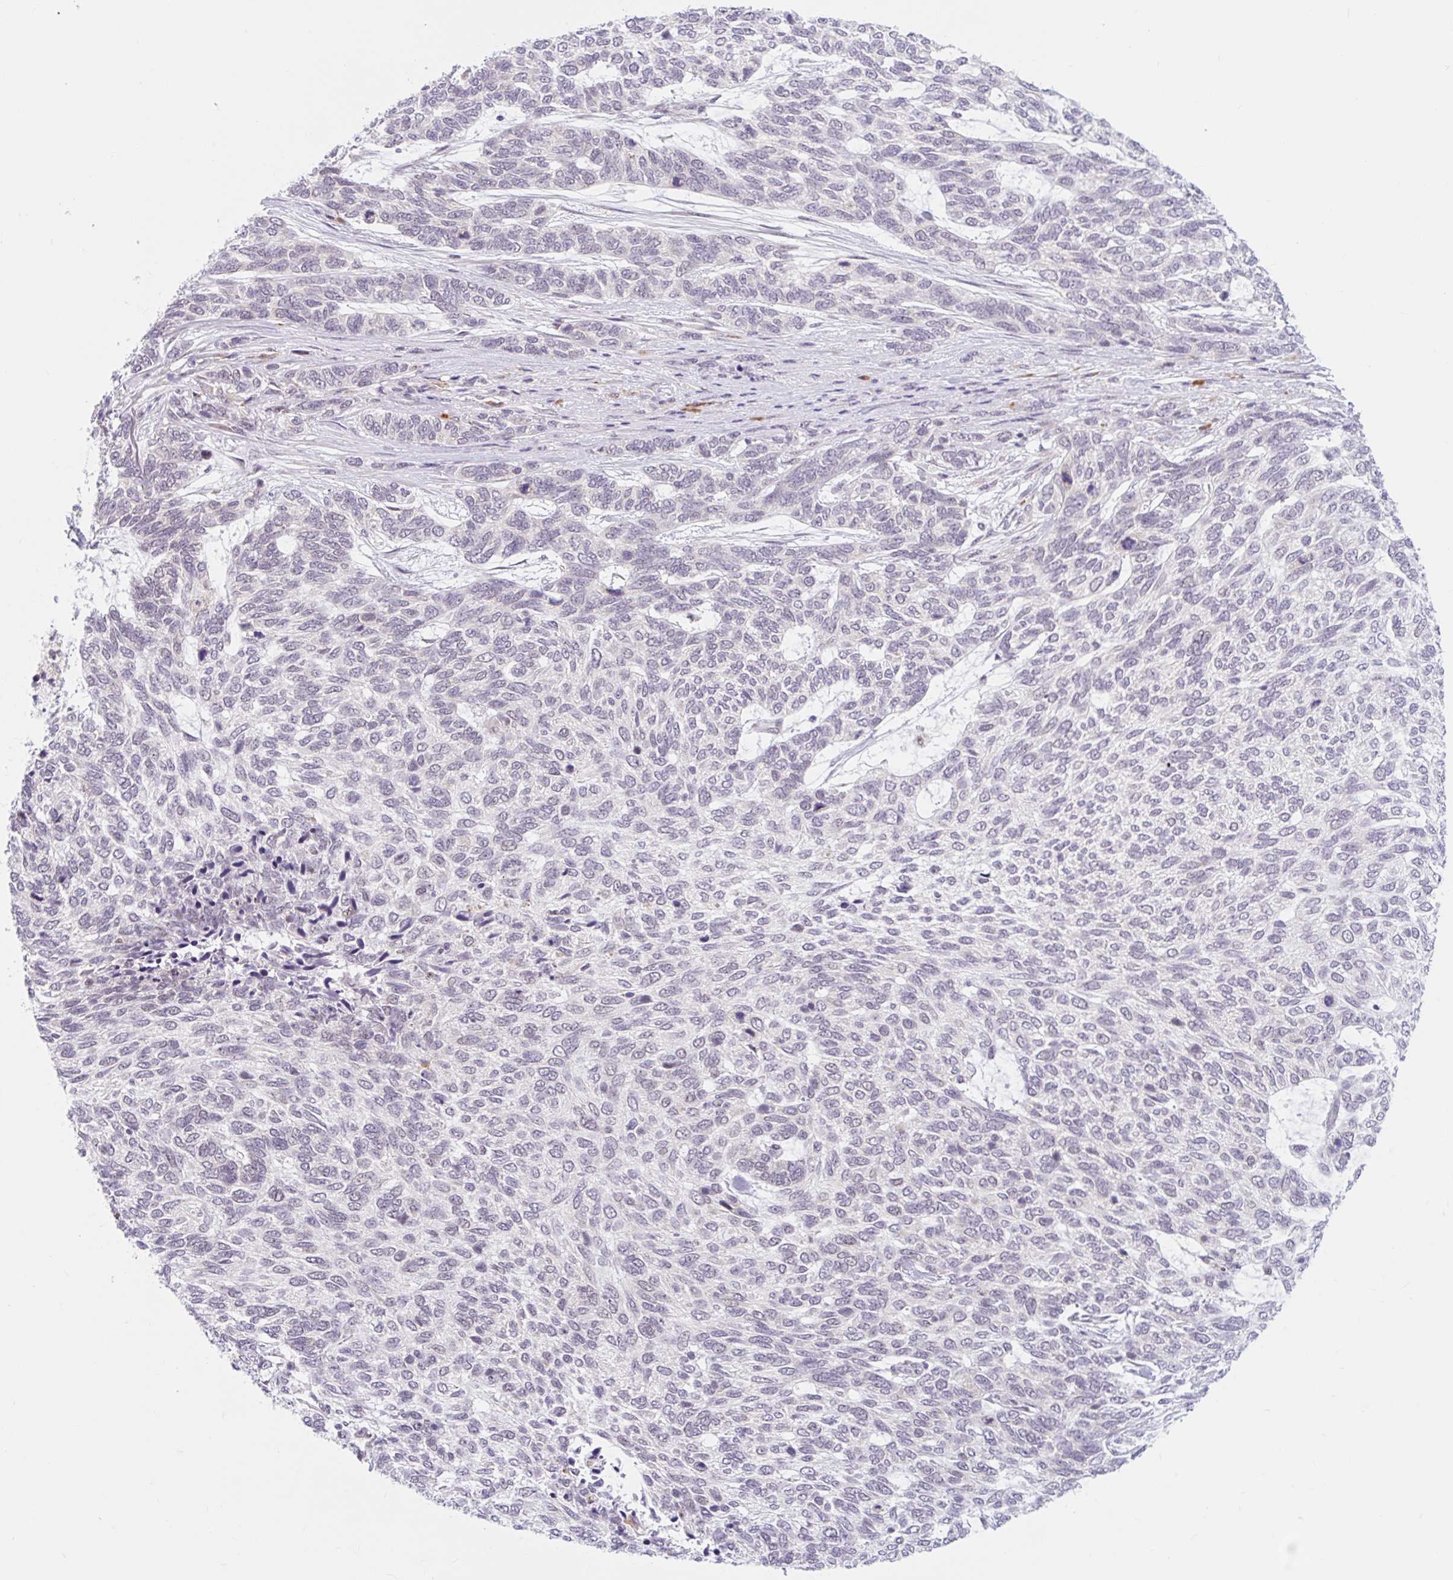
{"staining": {"intensity": "negative", "quantity": "none", "location": "none"}, "tissue": "skin cancer", "cell_type": "Tumor cells", "image_type": "cancer", "snomed": [{"axis": "morphology", "description": "Basal cell carcinoma"}, {"axis": "topography", "description": "Skin"}], "caption": "Immunohistochemical staining of basal cell carcinoma (skin) exhibits no significant expression in tumor cells.", "gene": "SRSF10", "patient": {"sex": "female", "age": 65}}